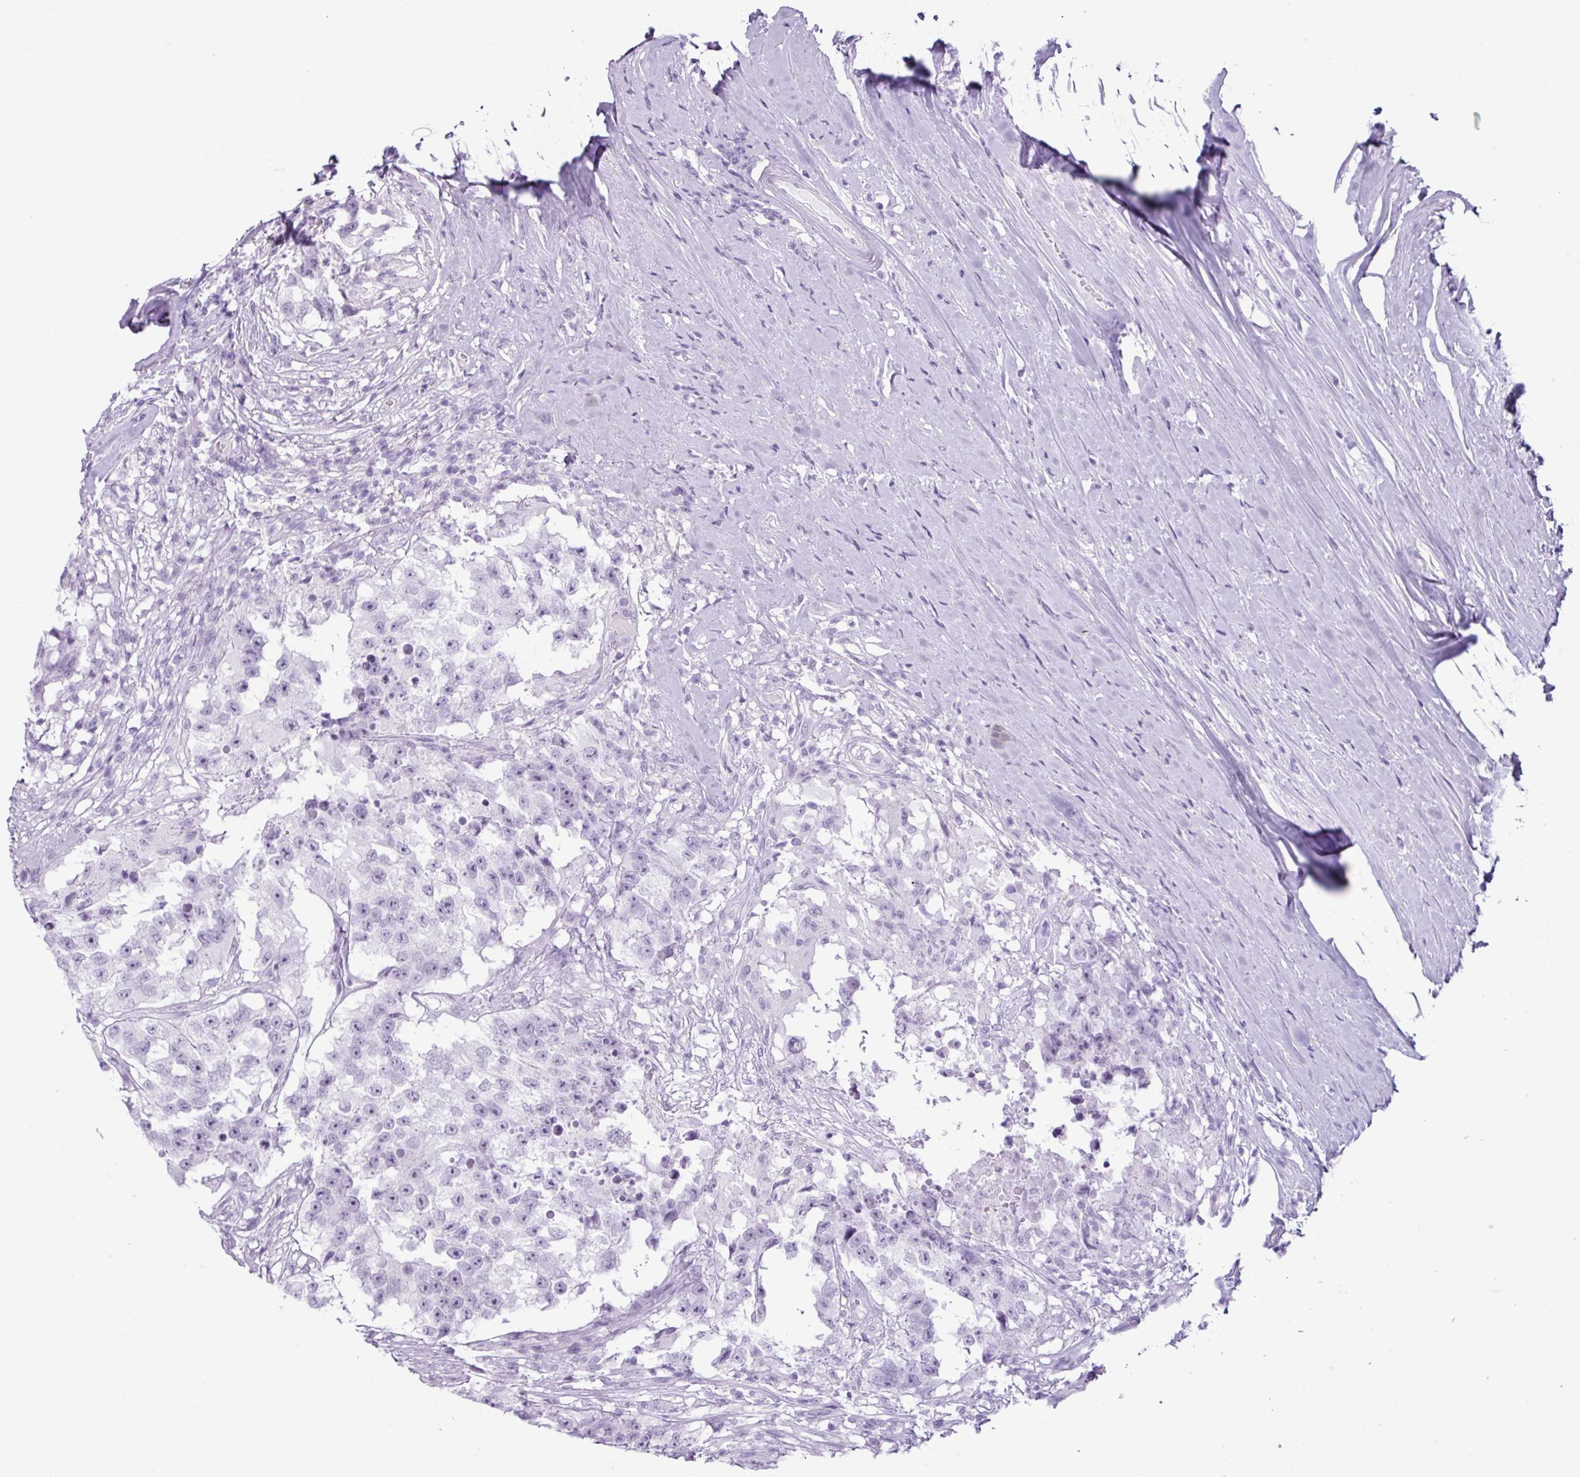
{"staining": {"intensity": "negative", "quantity": "none", "location": "none"}, "tissue": "testis cancer", "cell_type": "Tumor cells", "image_type": "cancer", "snomed": [{"axis": "morphology", "description": "Carcinoma, Embryonal, NOS"}, {"axis": "topography", "description": "Testis"}], "caption": "An image of human embryonal carcinoma (testis) is negative for staining in tumor cells.", "gene": "SCT", "patient": {"sex": "male", "age": 83}}